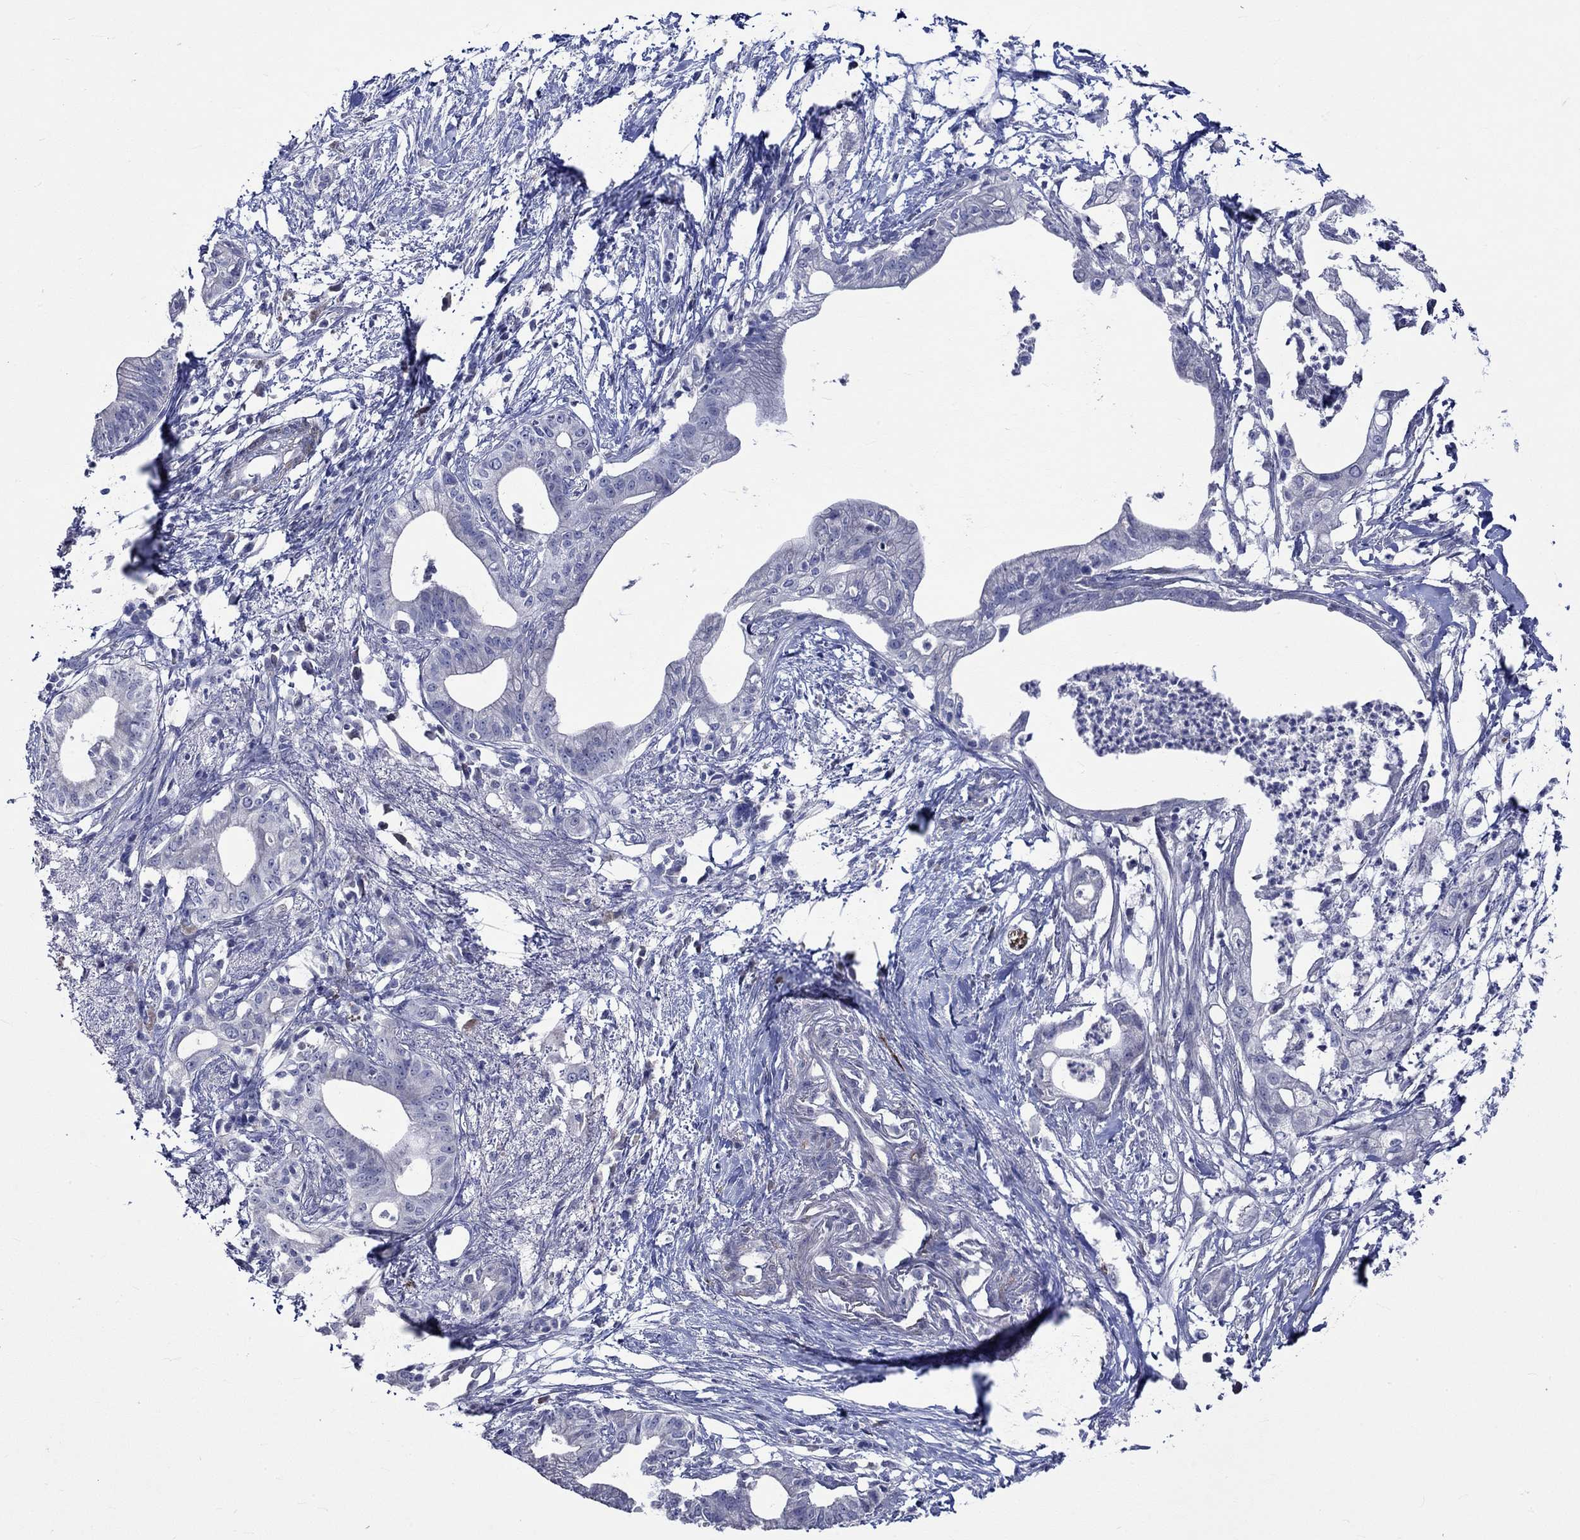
{"staining": {"intensity": "negative", "quantity": "none", "location": "none"}, "tissue": "pancreatic cancer", "cell_type": "Tumor cells", "image_type": "cancer", "snomed": [{"axis": "morphology", "description": "Normal tissue, NOS"}, {"axis": "morphology", "description": "Adenocarcinoma, NOS"}, {"axis": "topography", "description": "Pancreas"}], "caption": "An immunohistochemistry (IHC) image of pancreatic cancer (adenocarcinoma) is shown. There is no staining in tumor cells of pancreatic cancer (adenocarcinoma). (Stains: DAB (3,3'-diaminobenzidine) immunohistochemistry with hematoxylin counter stain, Microscopy: brightfield microscopy at high magnification).", "gene": "CRYAB", "patient": {"sex": "female", "age": 58}}